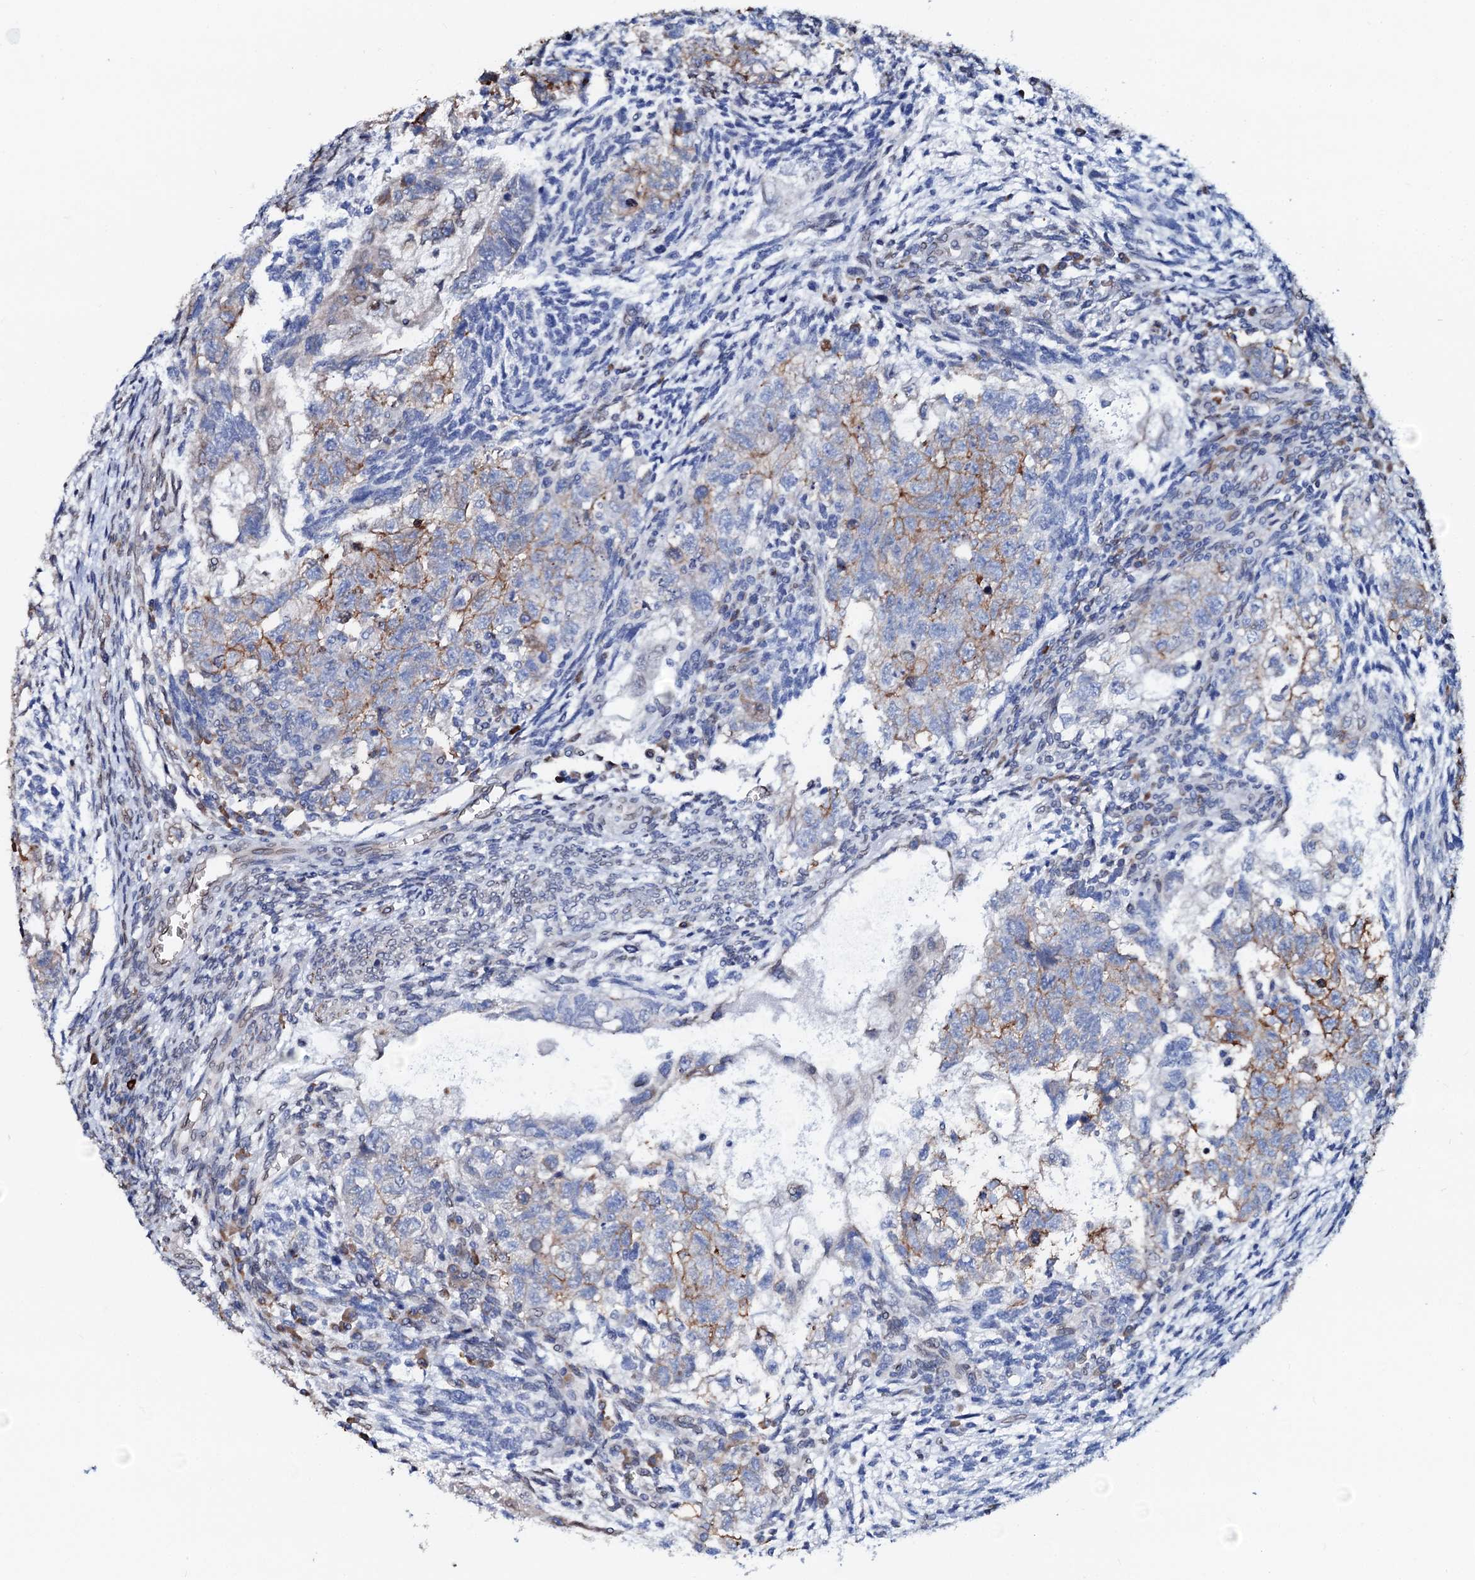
{"staining": {"intensity": "negative", "quantity": "none", "location": "none"}, "tissue": "testis cancer", "cell_type": "Tumor cells", "image_type": "cancer", "snomed": [{"axis": "morphology", "description": "Carcinoma, Embryonal, NOS"}, {"axis": "topography", "description": "Testis"}], "caption": "Tumor cells are negative for protein expression in human testis cancer.", "gene": "NRP2", "patient": {"sex": "male", "age": 37}}